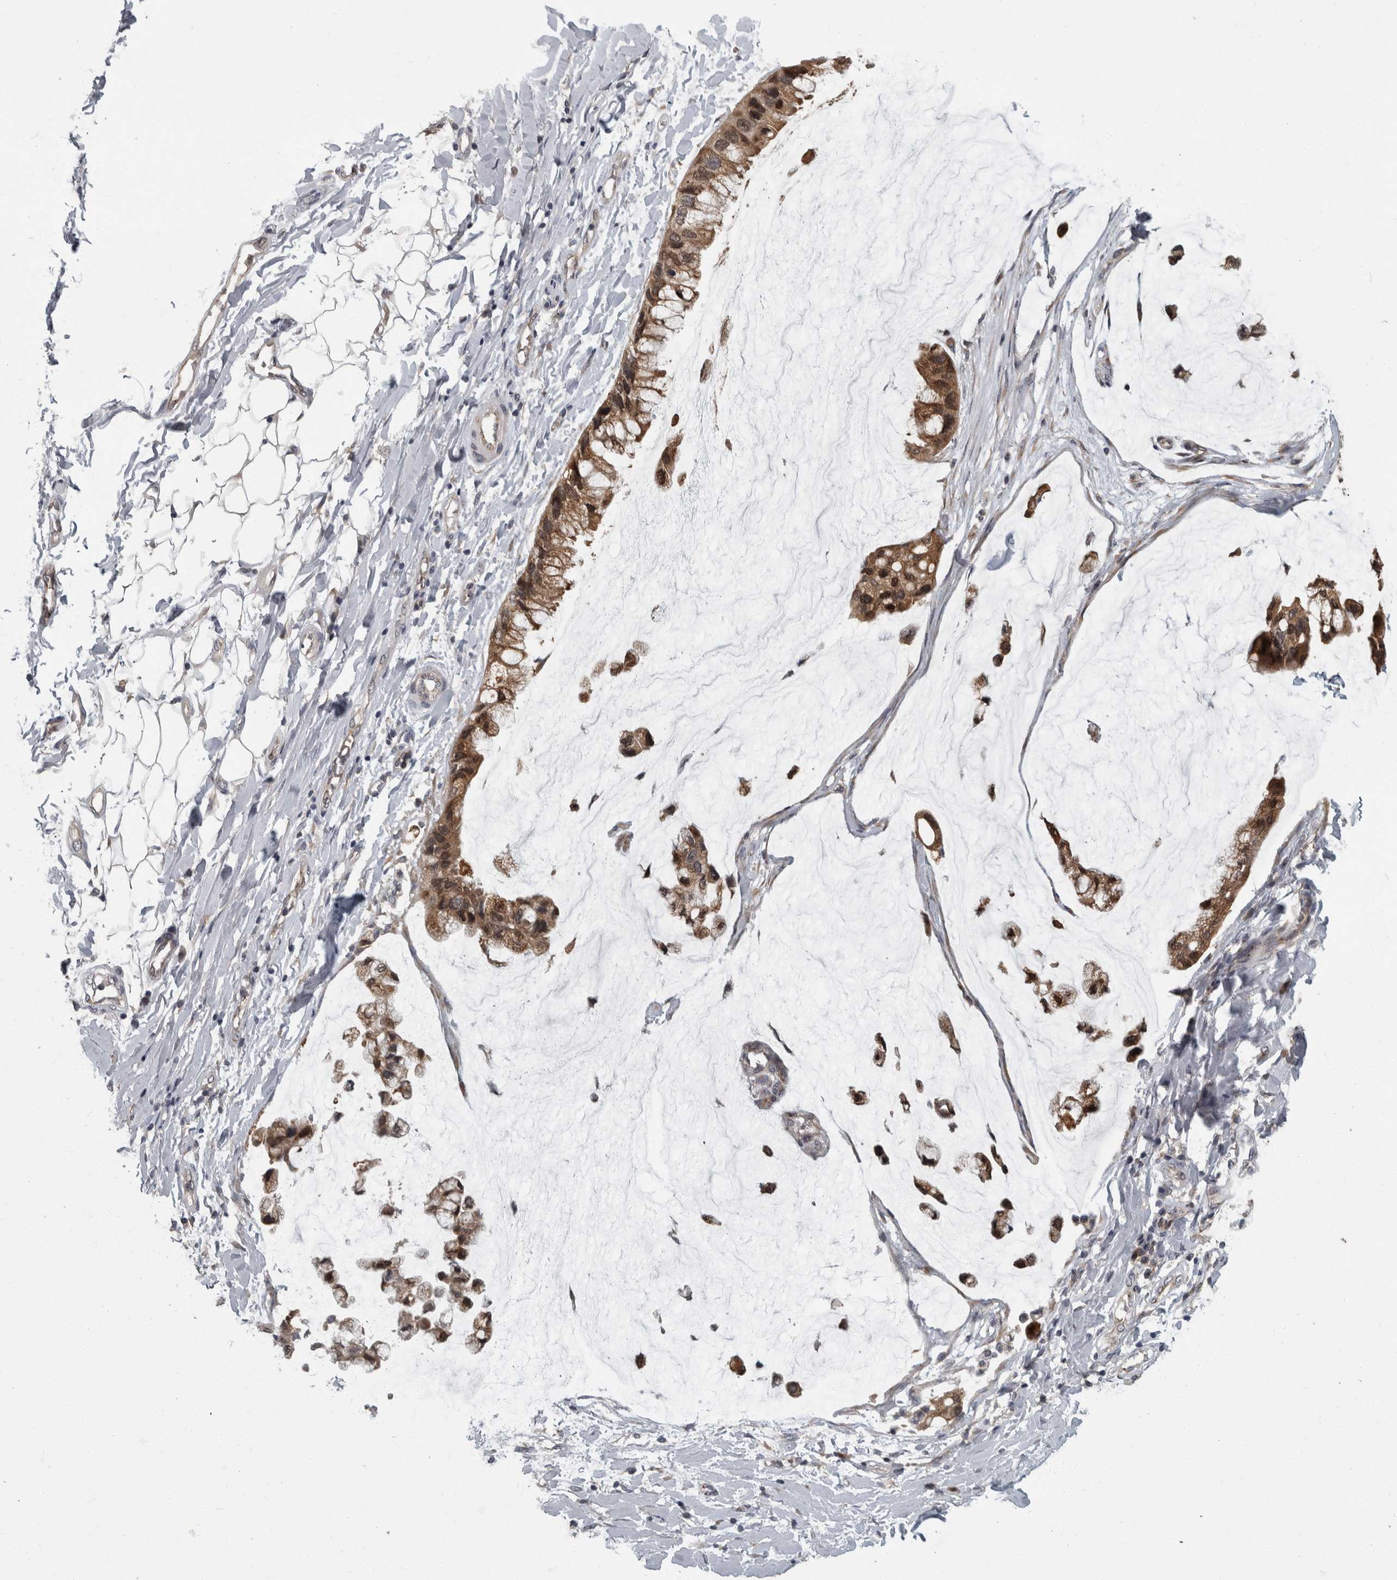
{"staining": {"intensity": "moderate", "quantity": ">75%", "location": "cytoplasmic/membranous,nuclear"}, "tissue": "ovarian cancer", "cell_type": "Tumor cells", "image_type": "cancer", "snomed": [{"axis": "morphology", "description": "Cystadenocarcinoma, mucinous, NOS"}, {"axis": "topography", "description": "Ovary"}], "caption": "About >75% of tumor cells in human ovarian cancer (mucinous cystadenocarcinoma) exhibit moderate cytoplasmic/membranous and nuclear protein positivity as visualized by brown immunohistochemical staining.", "gene": "LMAN2L", "patient": {"sex": "female", "age": 39}}